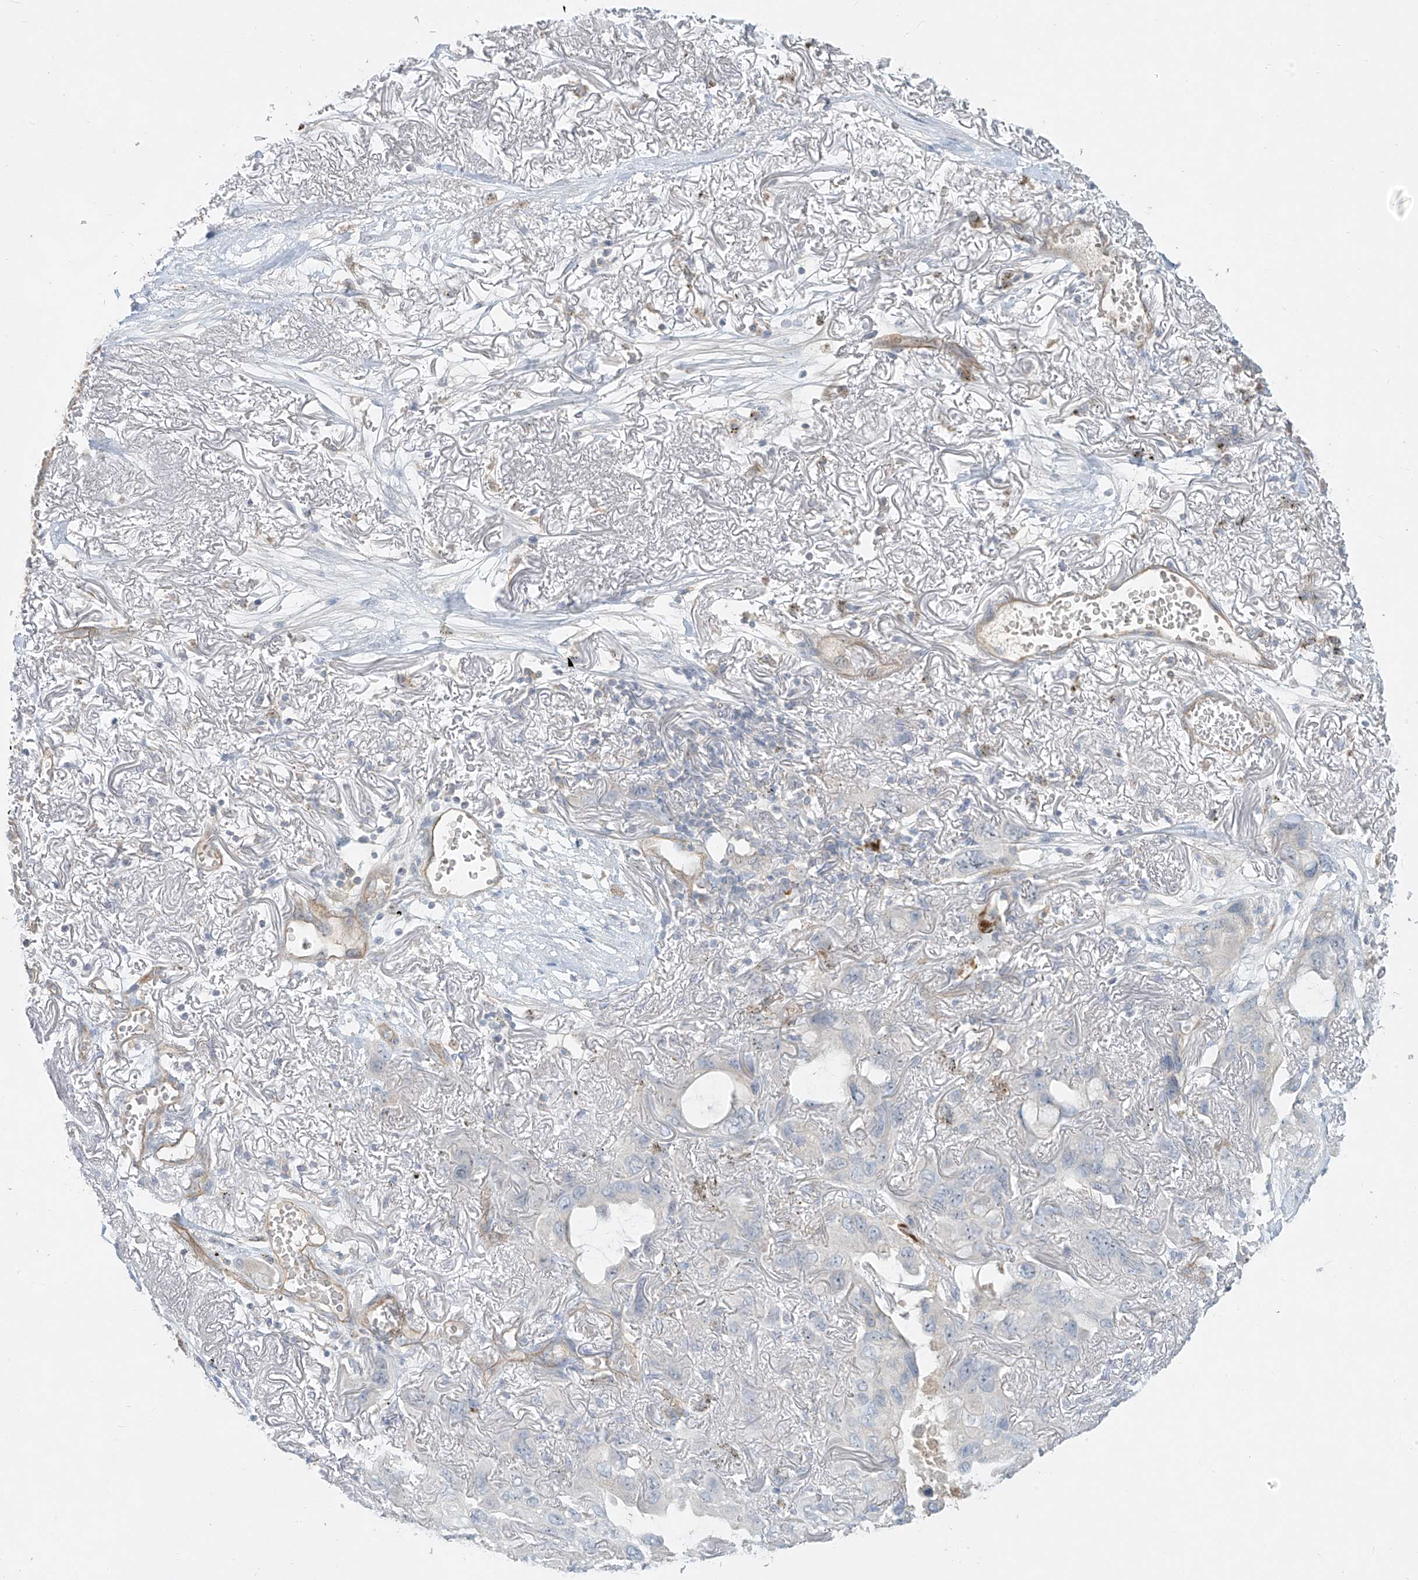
{"staining": {"intensity": "negative", "quantity": "none", "location": "none"}, "tissue": "lung cancer", "cell_type": "Tumor cells", "image_type": "cancer", "snomed": [{"axis": "morphology", "description": "Squamous cell carcinoma, NOS"}, {"axis": "topography", "description": "Lung"}], "caption": "Immunohistochemistry (IHC) micrograph of neoplastic tissue: human lung squamous cell carcinoma stained with DAB (3,3'-diaminobenzidine) displays no significant protein positivity in tumor cells.", "gene": "C2orf42", "patient": {"sex": "female", "age": 73}}